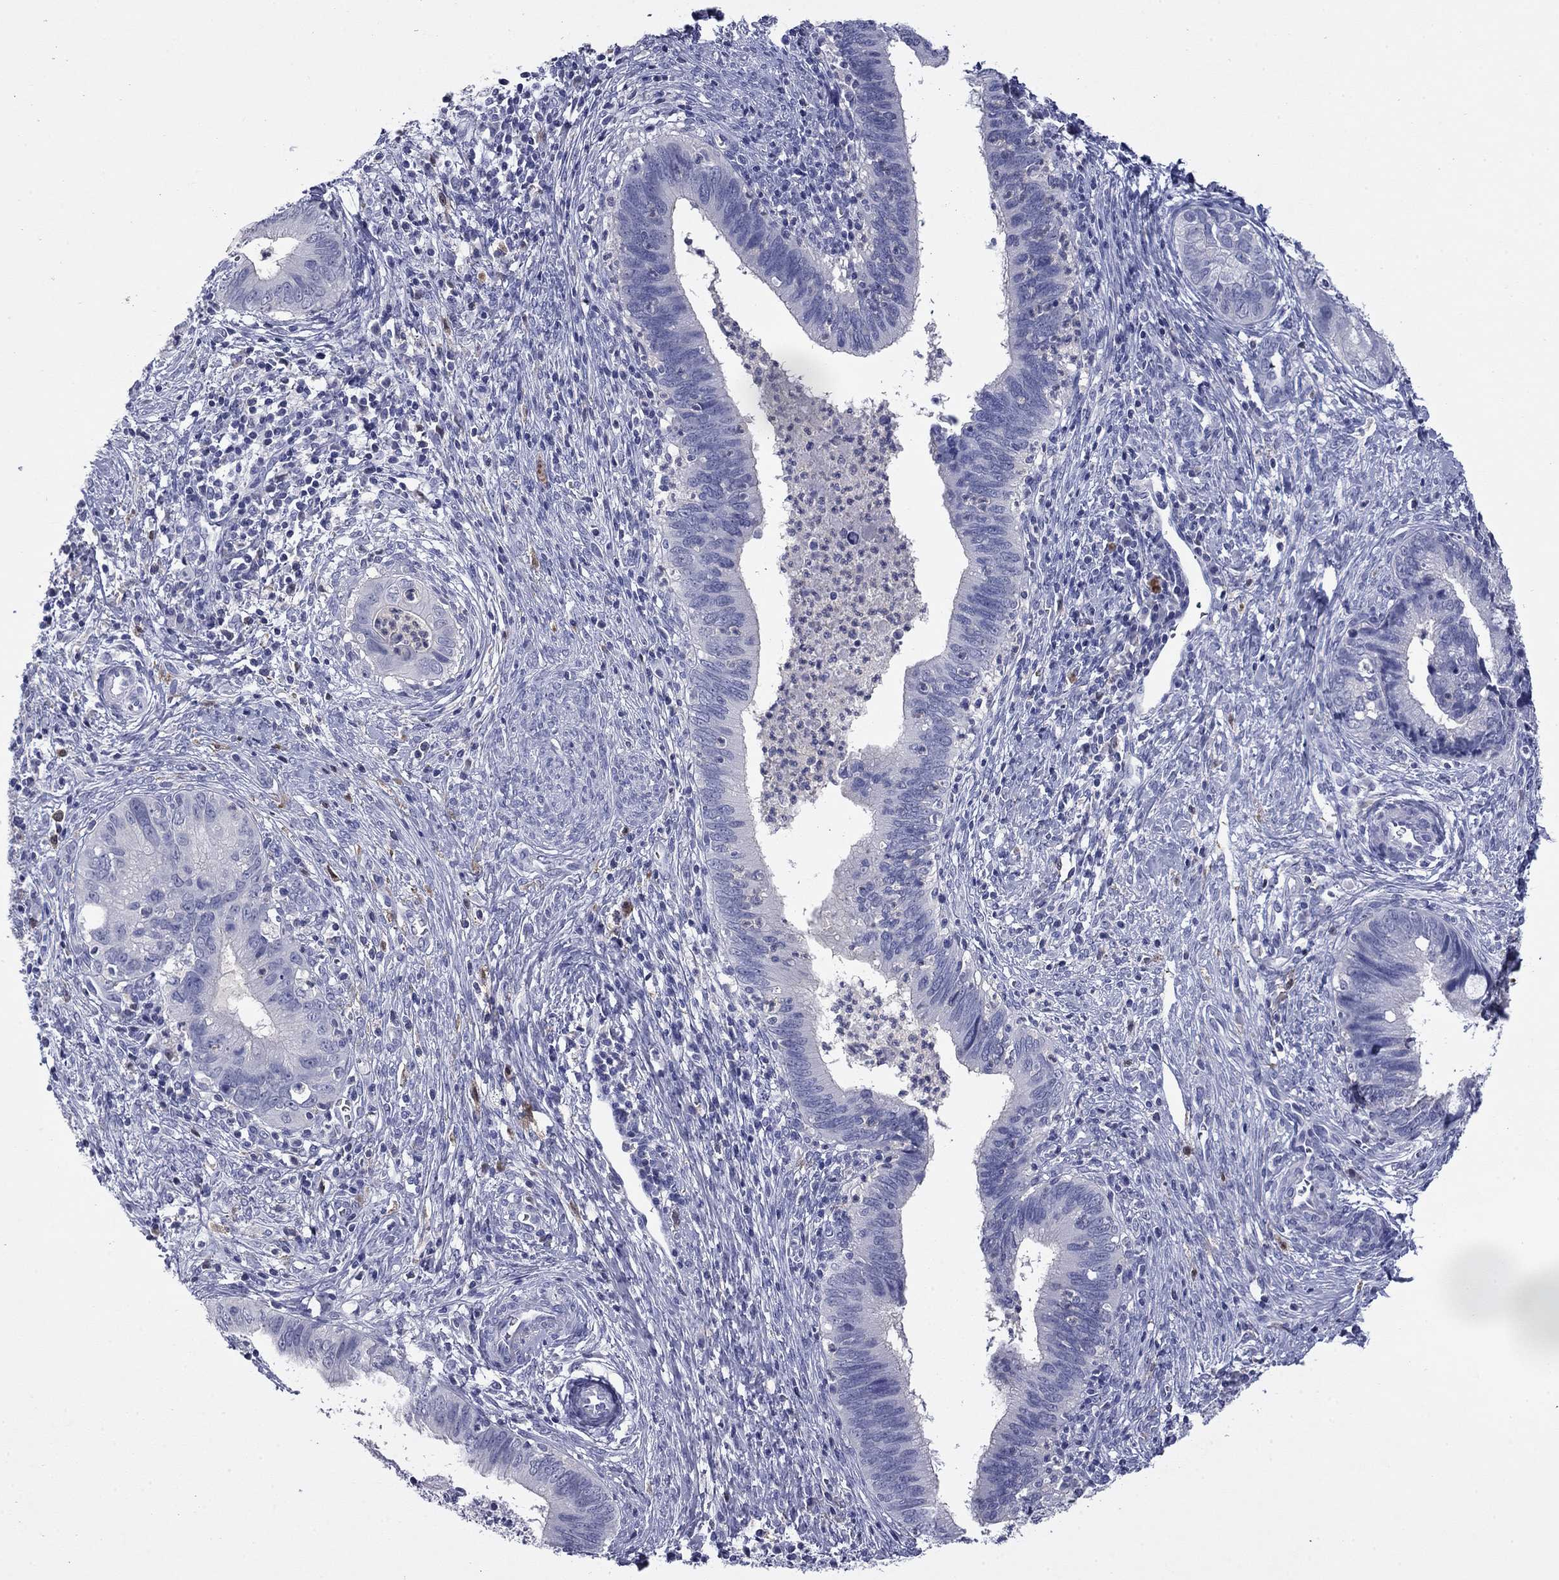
{"staining": {"intensity": "negative", "quantity": "none", "location": "none"}, "tissue": "cervical cancer", "cell_type": "Tumor cells", "image_type": "cancer", "snomed": [{"axis": "morphology", "description": "Adenocarcinoma, NOS"}, {"axis": "topography", "description": "Cervix"}], "caption": "An IHC image of cervical cancer (adenocarcinoma) is shown. There is no staining in tumor cells of cervical cancer (adenocarcinoma).", "gene": "CFAP119", "patient": {"sex": "female", "age": 42}}